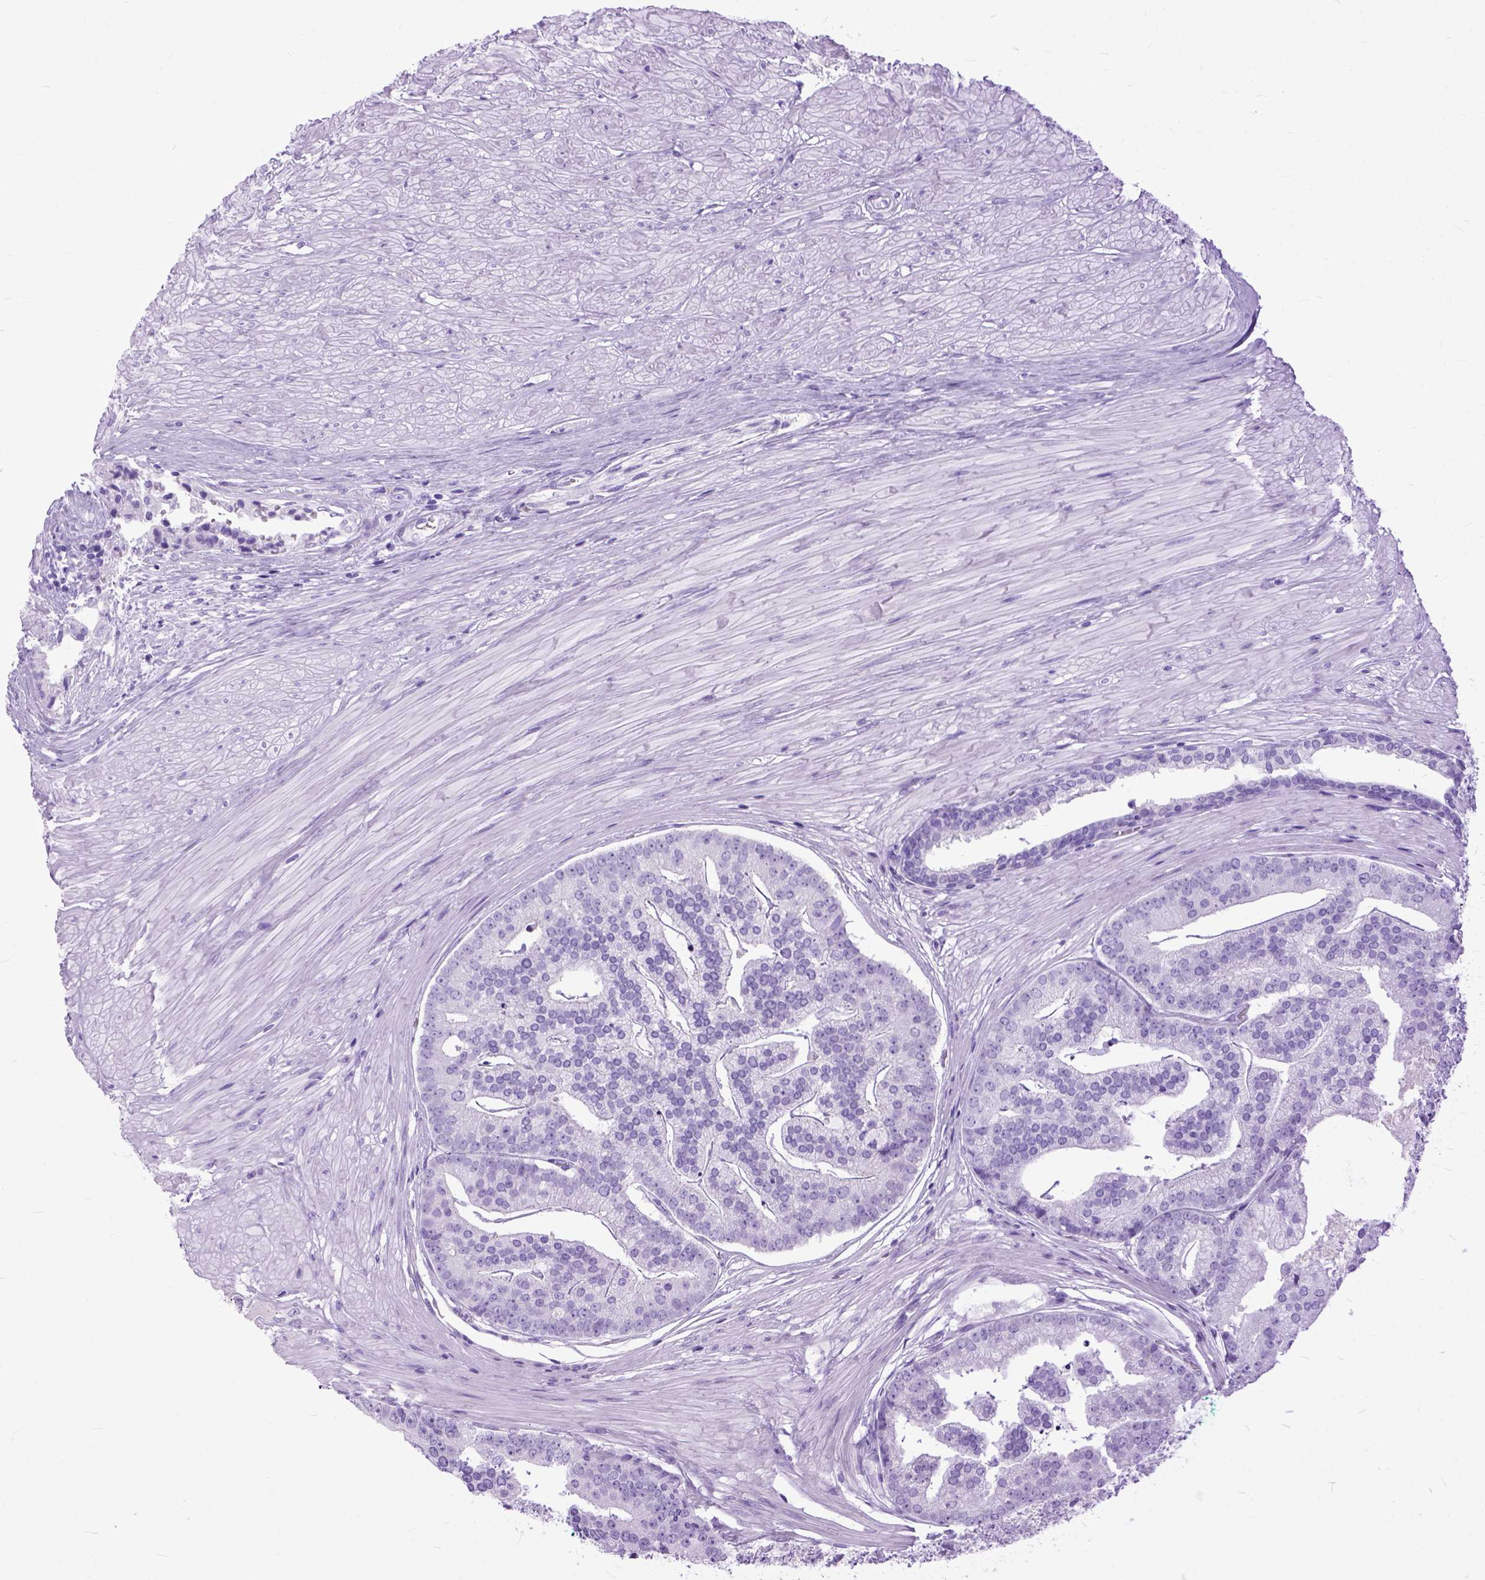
{"staining": {"intensity": "negative", "quantity": "none", "location": "none"}, "tissue": "prostate cancer", "cell_type": "Tumor cells", "image_type": "cancer", "snomed": [{"axis": "morphology", "description": "Adenocarcinoma, NOS"}, {"axis": "topography", "description": "Prostate and seminal vesicle, NOS"}, {"axis": "topography", "description": "Prostate"}], "caption": "Human prostate cancer stained for a protein using IHC shows no positivity in tumor cells.", "gene": "GNGT1", "patient": {"sex": "male", "age": 44}}